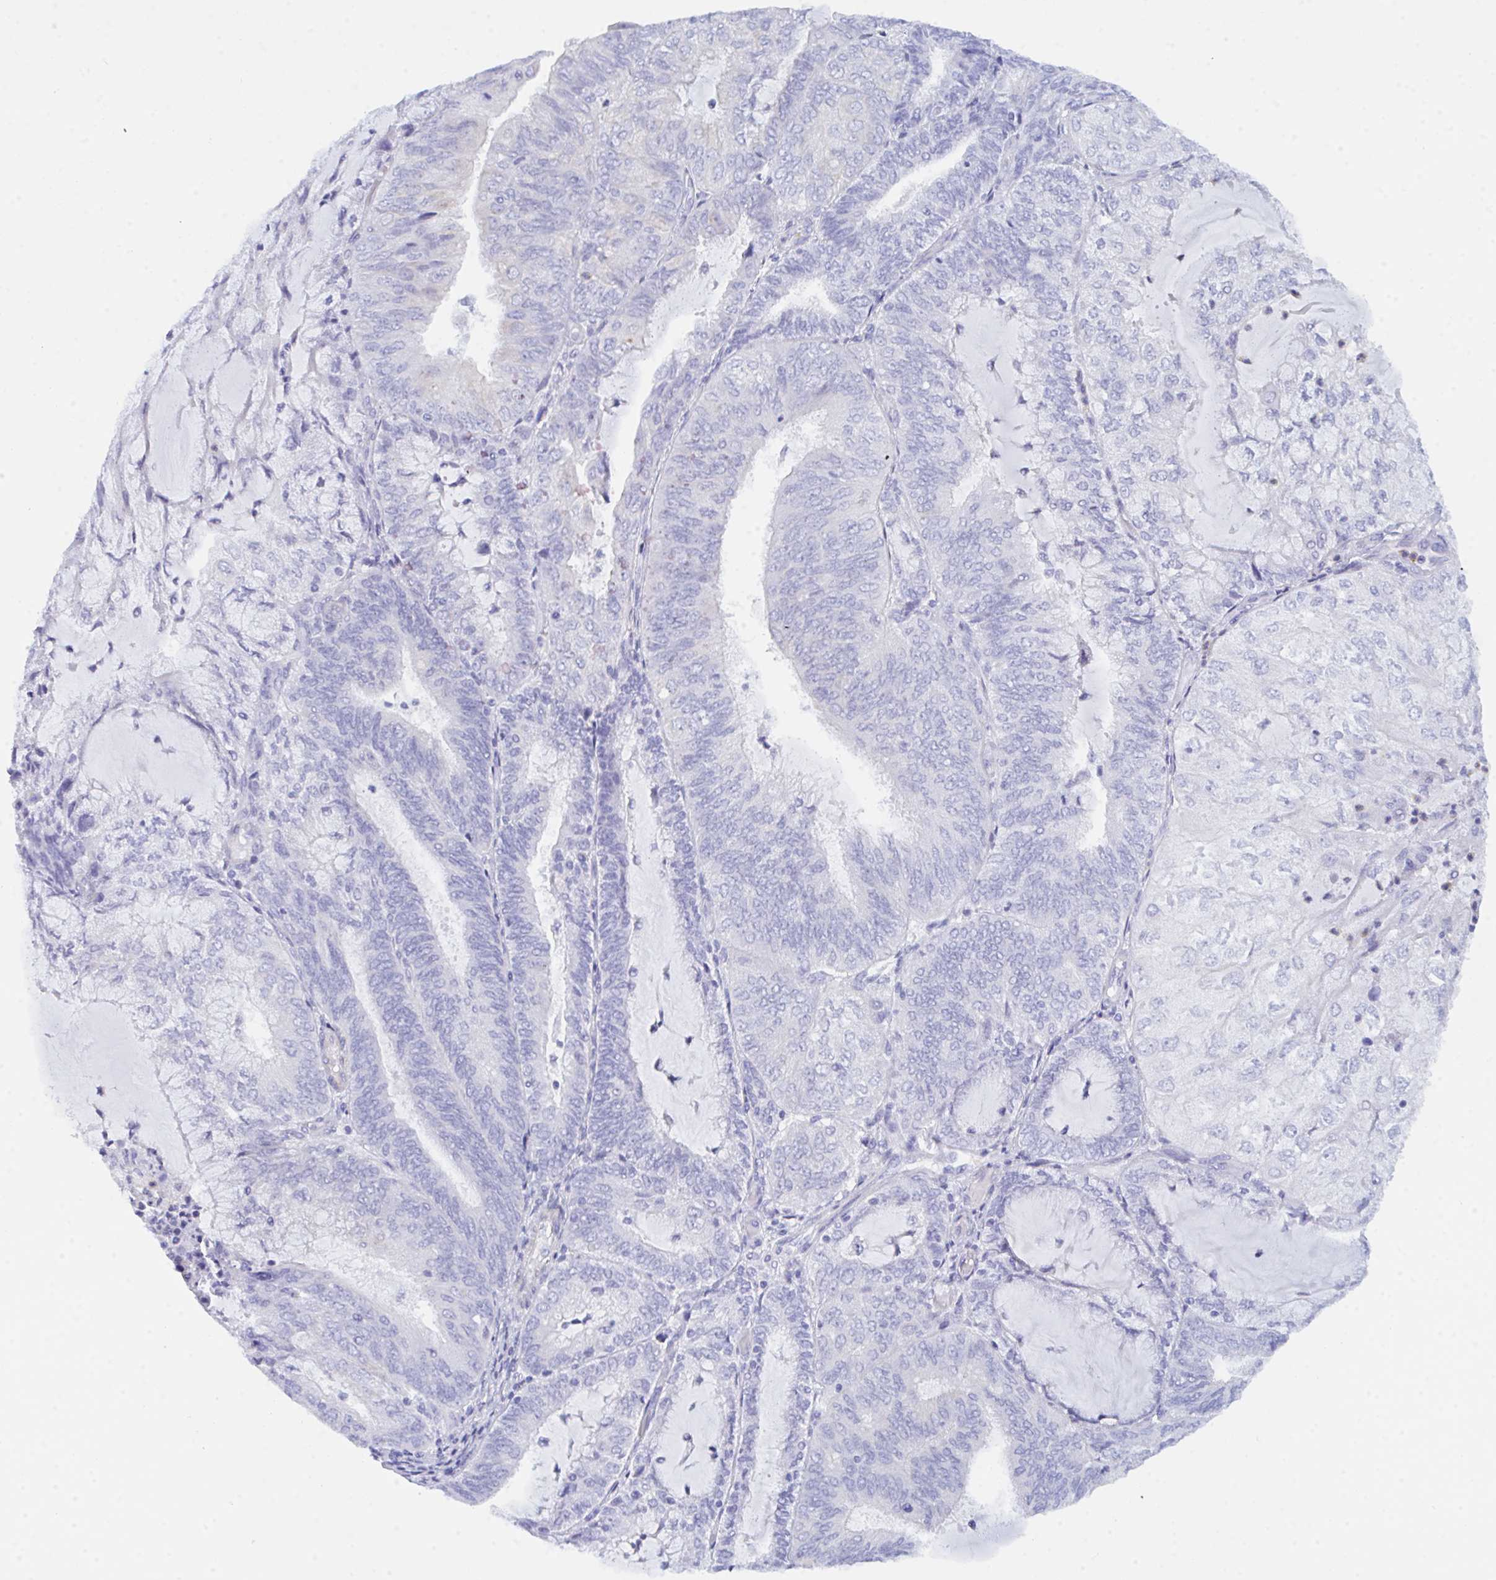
{"staining": {"intensity": "negative", "quantity": "none", "location": "none"}, "tissue": "endometrial cancer", "cell_type": "Tumor cells", "image_type": "cancer", "snomed": [{"axis": "morphology", "description": "Adenocarcinoma, NOS"}, {"axis": "topography", "description": "Endometrium"}], "caption": "IHC of human endometrial adenocarcinoma reveals no staining in tumor cells. (Brightfield microscopy of DAB (3,3'-diaminobenzidine) immunohistochemistry at high magnification).", "gene": "CEP170B", "patient": {"sex": "female", "age": 81}}